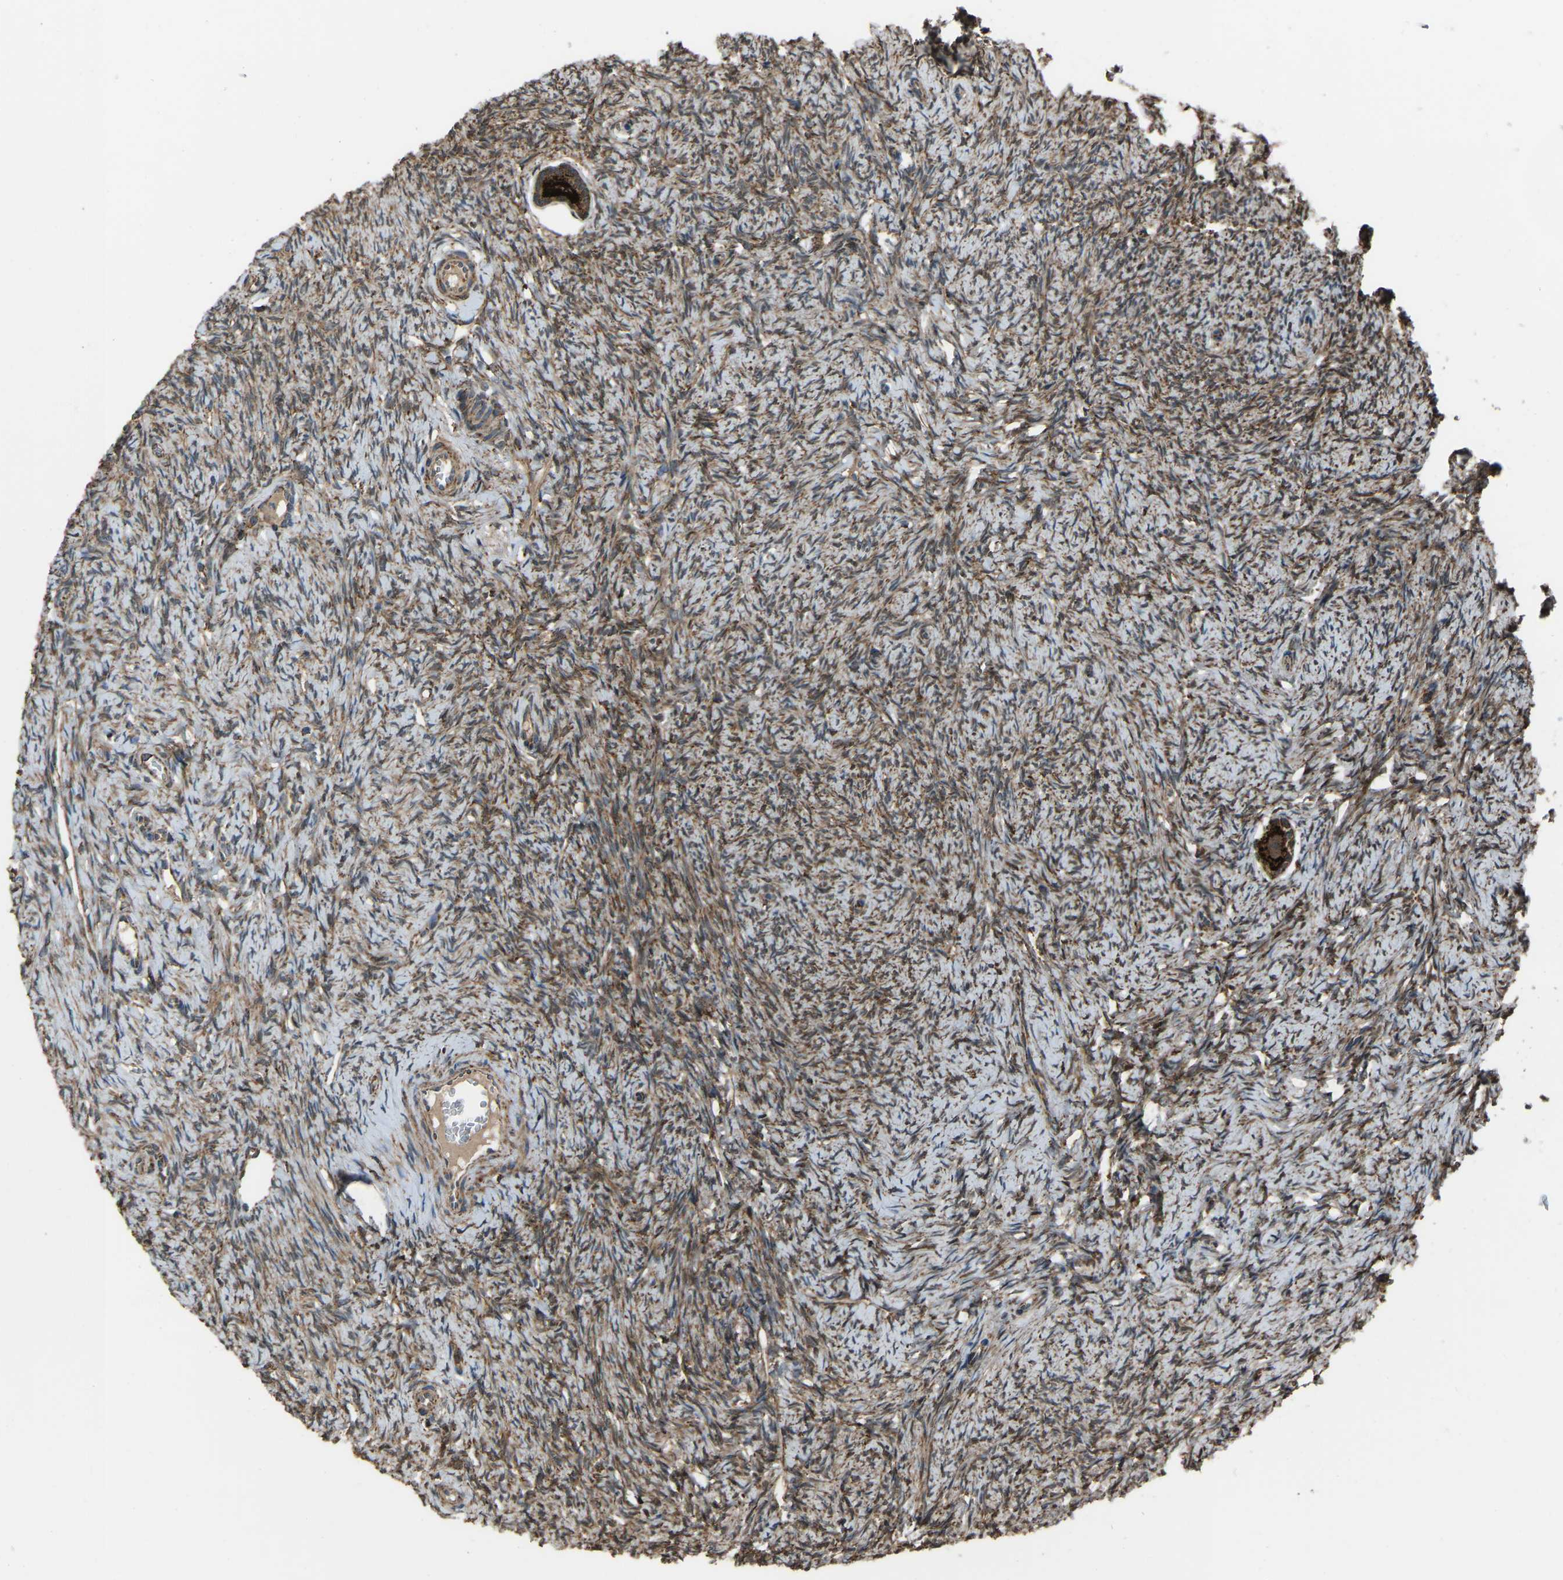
{"staining": {"intensity": "strong", "quantity": ">75%", "location": "cytoplasmic/membranous"}, "tissue": "ovary", "cell_type": "Follicle cells", "image_type": "normal", "snomed": [{"axis": "morphology", "description": "Normal tissue, NOS"}, {"axis": "topography", "description": "Ovary"}], "caption": "Ovary stained with a brown dye demonstrates strong cytoplasmic/membranous positive positivity in approximately >75% of follicle cells.", "gene": "AKR1A1", "patient": {"sex": "female", "age": 33}}